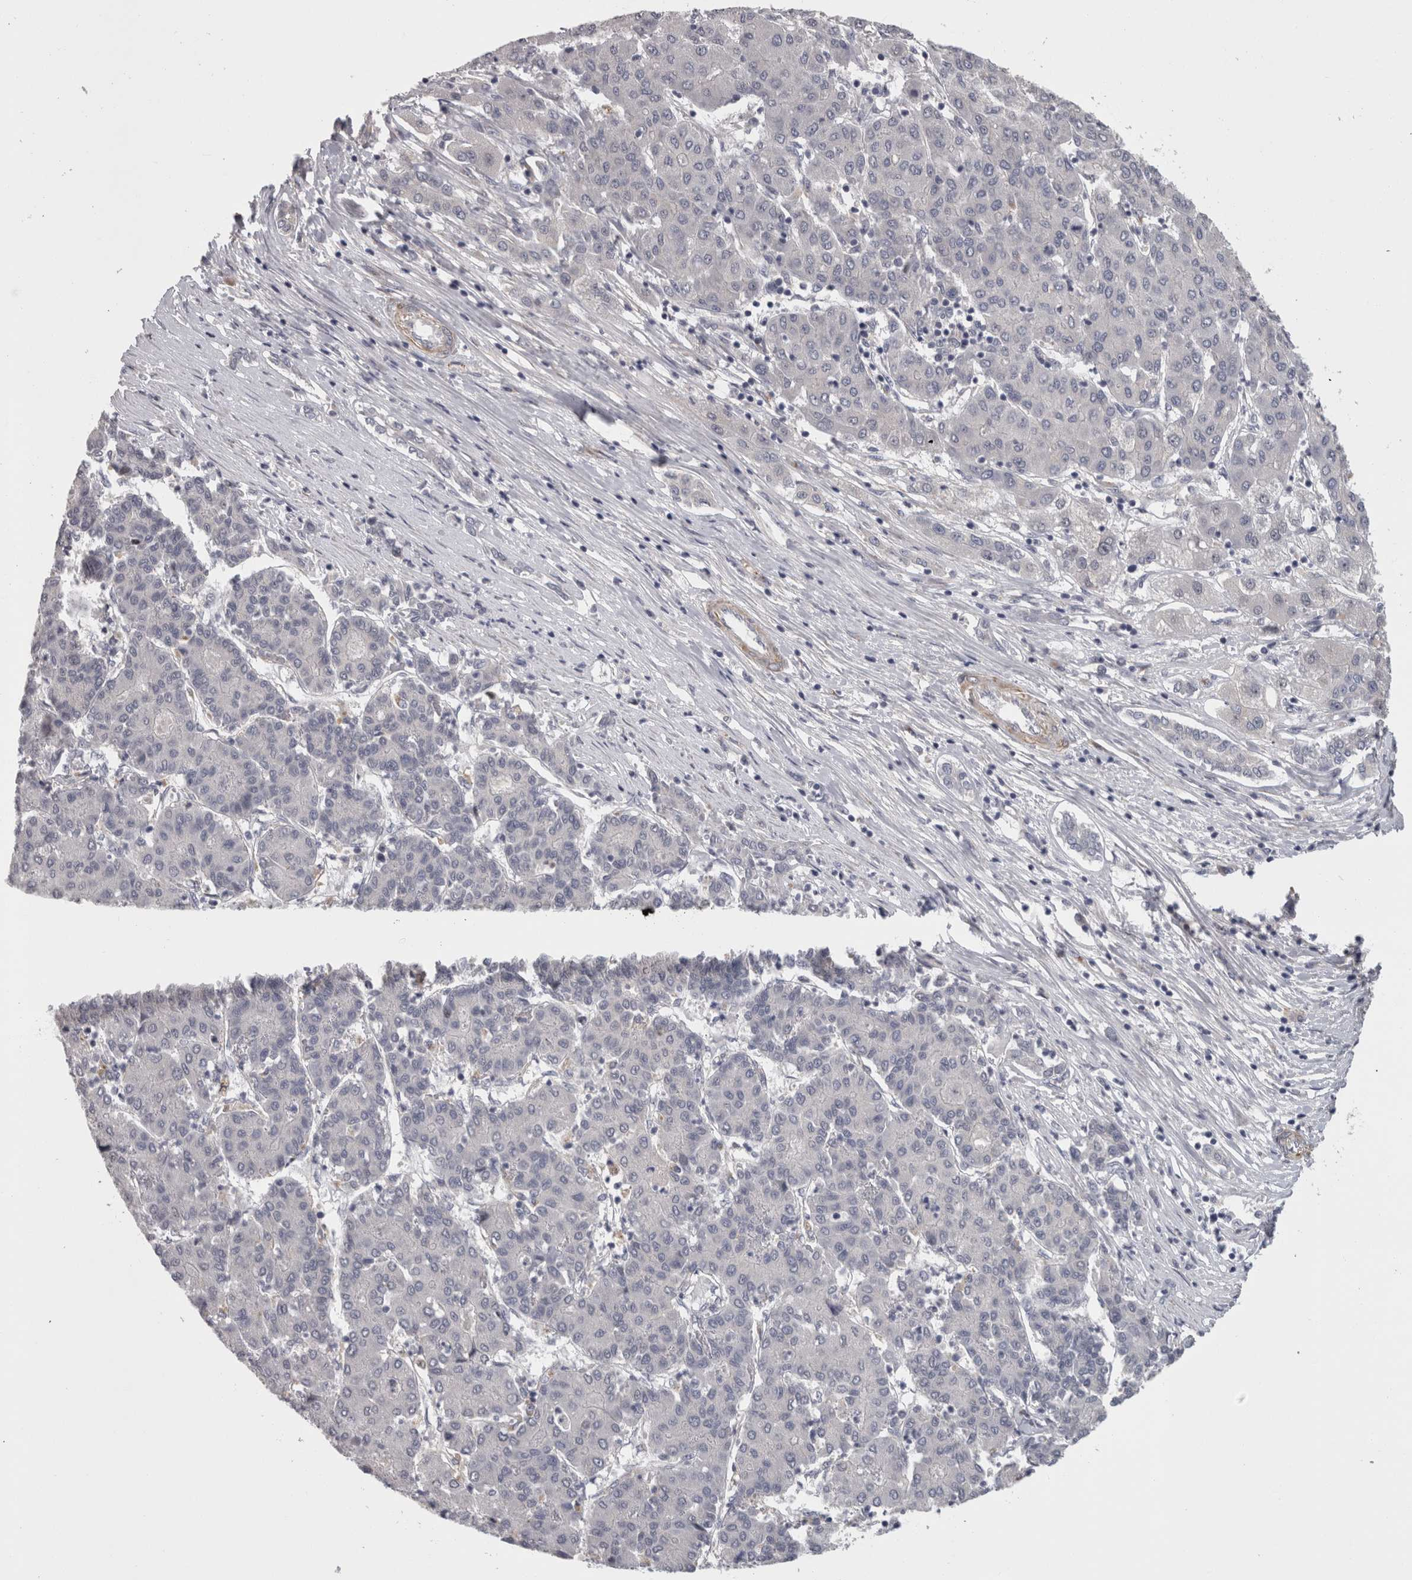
{"staining": {"intensity": "negative", "quantity": "none", "location": "none"}, "tissue": "liver cancer", "cell_type": "Tumor cells", "image_type": "cancer", "snomed": [{"axis": "morphology", "description": "Carcinoma, Hepatocellular, NOS"}, {"axis": "topography", "description": "Liver"}], "caption": "DAB immunohistochemical staining of liver cancer (hepatocellular carcinoma) demonstrates no significant staining in tumor cells.", "gene": "RMDN1", "patient": {"sex": "male", "age": 65}}